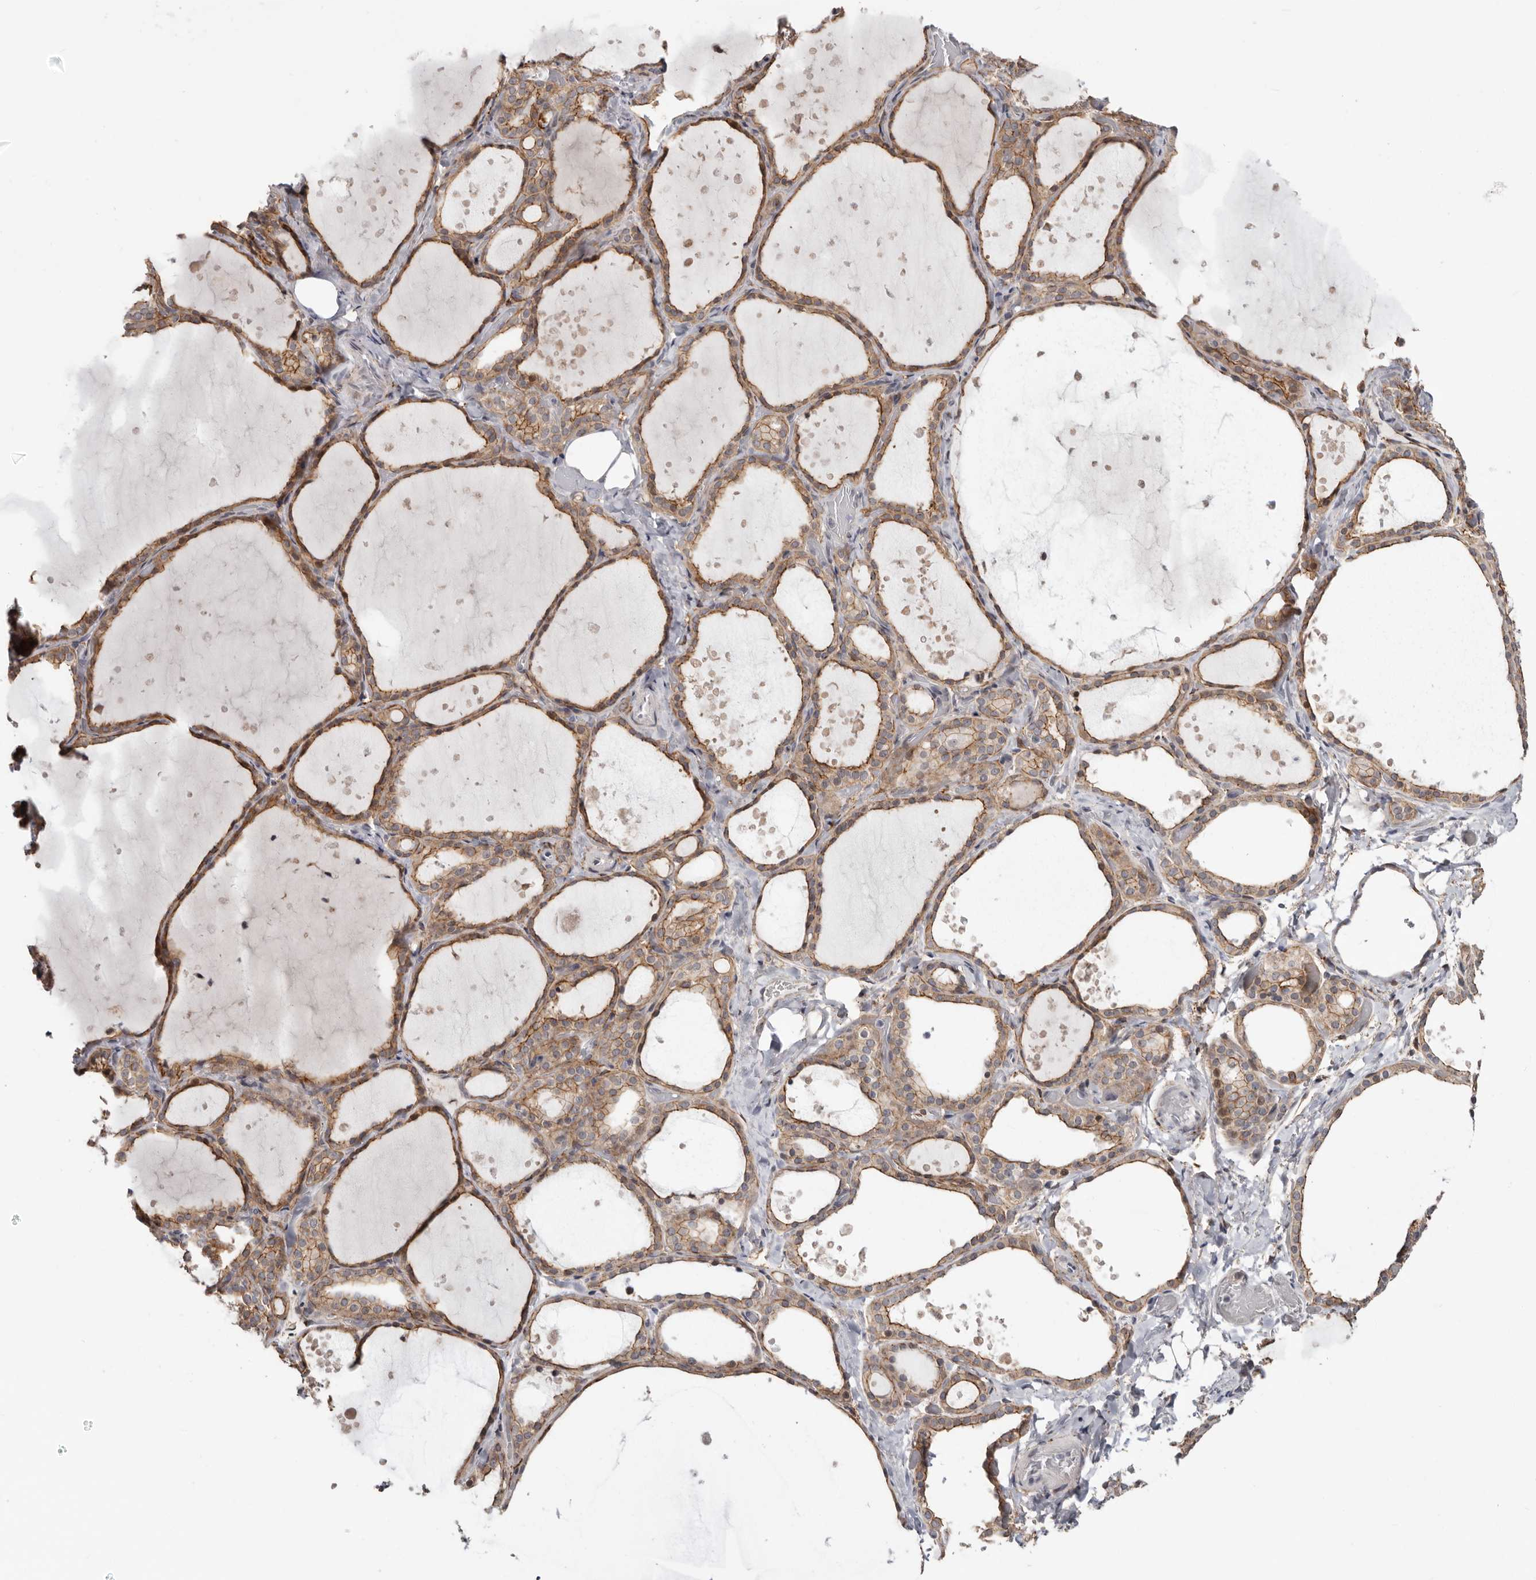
{"staining": {"intensity": "moderate", "quantity": ">75%", "location": "cytoplasmic/membranous"}, "tissue": "thyroid gland", "cell_type": "Glandular cells", "image_type": "normal", "snomed": [{"axis": "morphology", "description": "Normal tissue, NOS"}, {"axis": "topography", "description": "Thyroid gland"}], "caption": "Immunohistochemical staining of normal human thyroid gland demonstrates medium levels of moderate cytoplasmic/membranous staining in about >75% of glandular cells.", "gene": "SZT2", "patient": {"sex": "female", "age": 44}}